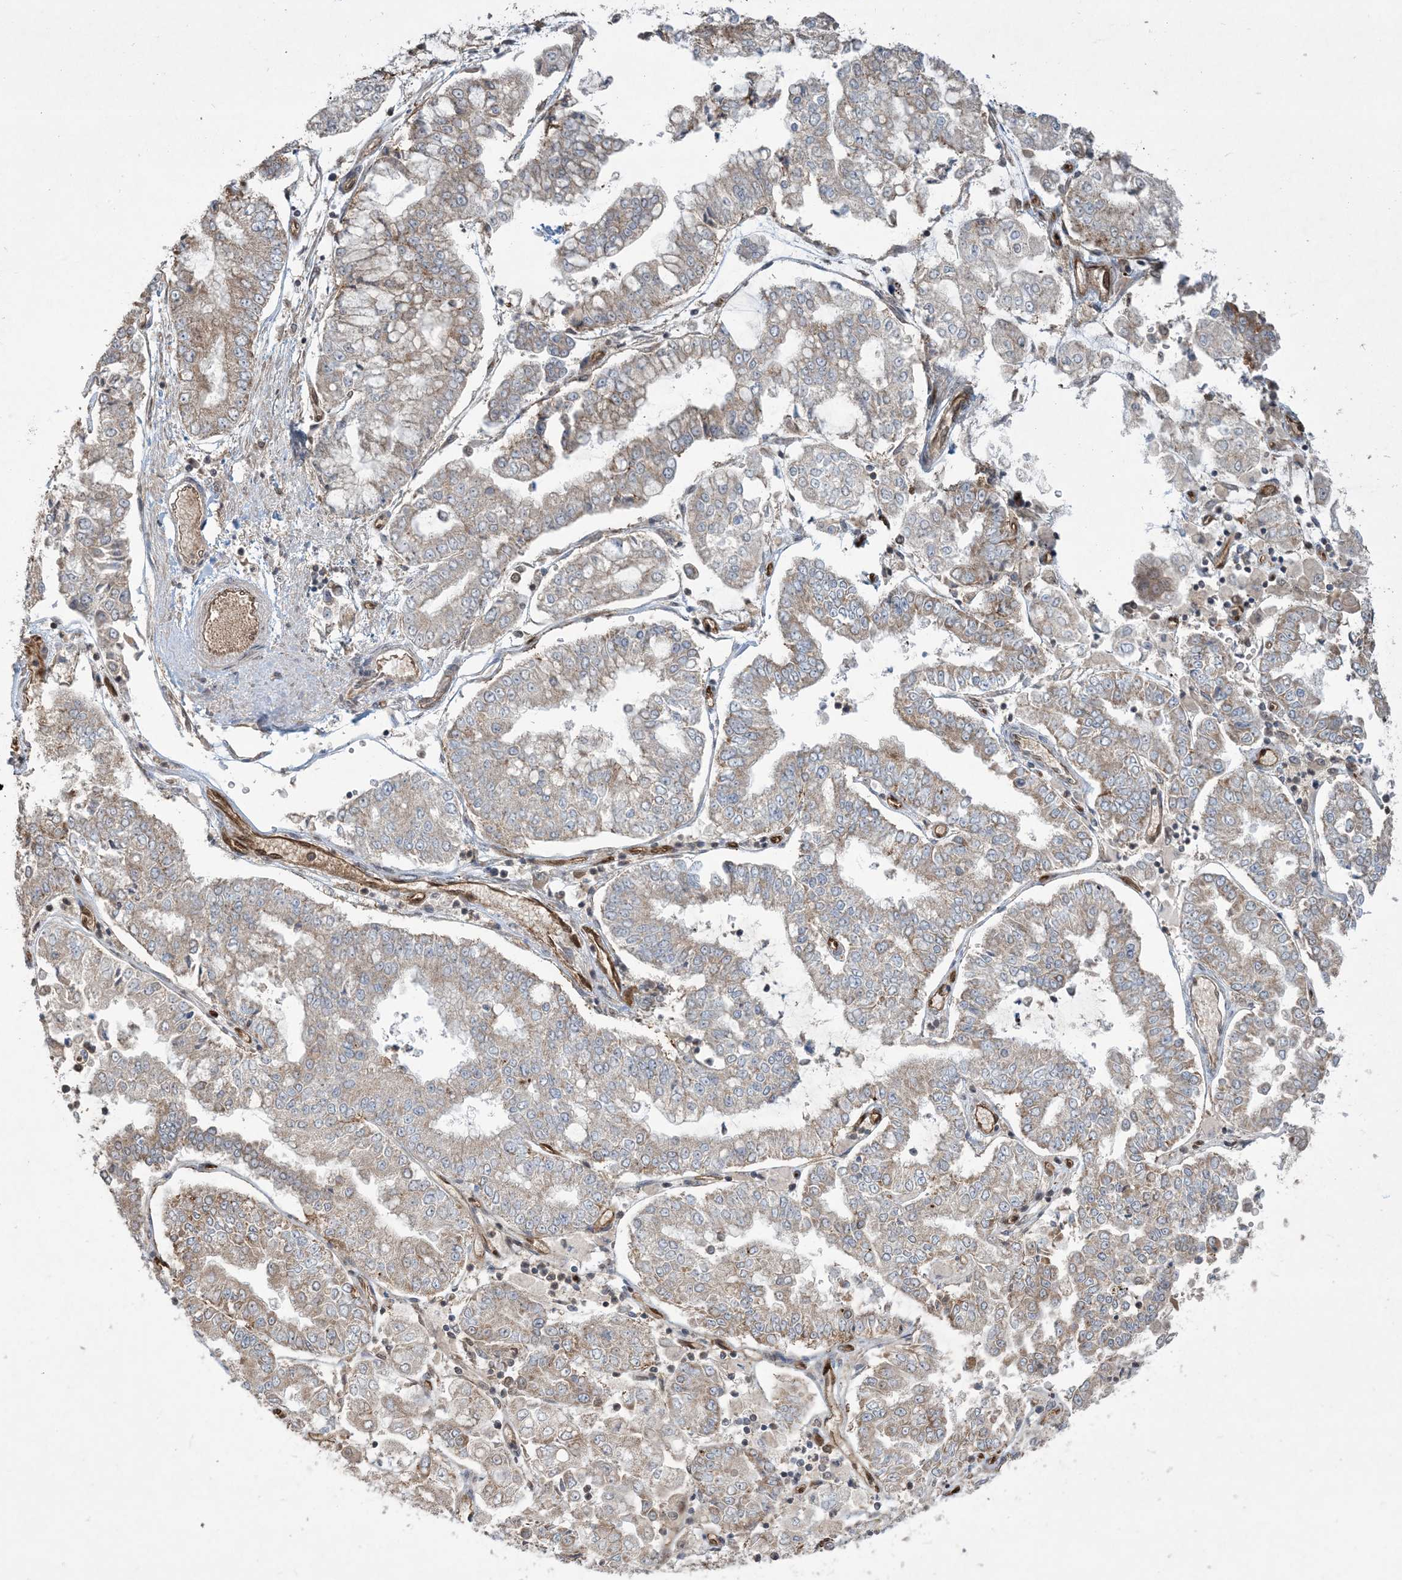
{"staining": {"intensity": "weak", "quantity": "25%-75%", "location": "cytoplasmic/membranous"}, "tissue": "stomach cancer", "cell_type": "Tumor cells", "image_type": "cancer", "snomed": [{"axis": "morphology", "description": "Adenocarcinoma, NOS"}, {"axis": "topography", "description": "Stomach"}], "caption": "Immunohistochemical staining of human adenocarcinoma (stomach) reveals weak cytoplasmic/membranous protein positivity in approximately 25%-75% of tumor cells.", "gene": "PPM1F", "patient": {"sex": "male", "age": 76}}